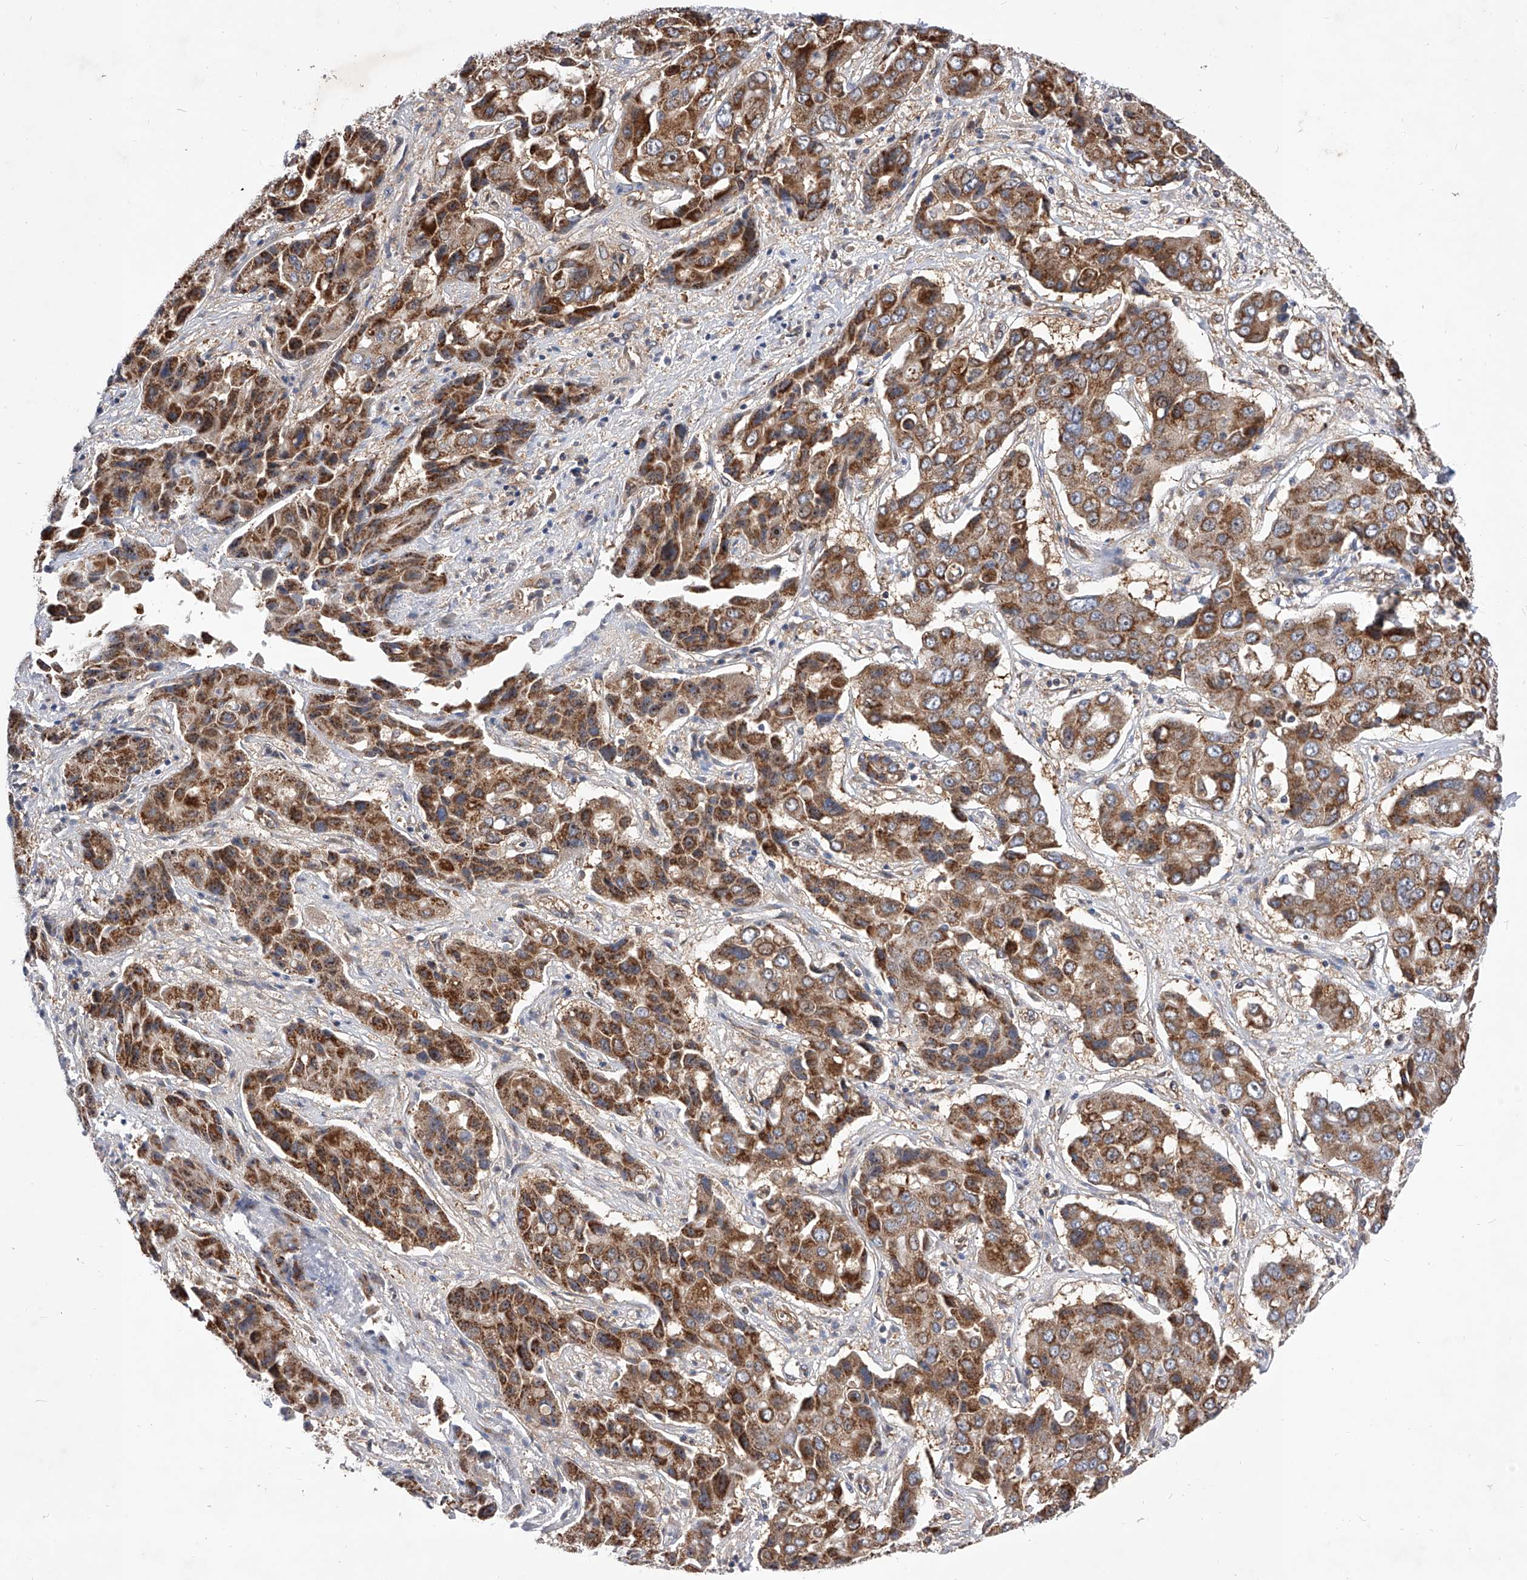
{"staining": {"intensity": "strong", "quantity": ">75%", "location": "cytoplasmic/membranous"}, "tissue": "liver cancer", "cell_type": "Tumor cells", "image_type": "cancer", "snomed": [{"axis": "morphology", "description": "Cholangiocarcinoma"}, {"axis": "topography", "description": "Liver"}], "caption": "This is a photomicrograph of immunohistochemistry staining of liver cholangiocarcinoma, which shows strong staining in the cytoplasmic/membranous of tumor cells.", "gene": "CFAP410", "patient": {"sex": "male", "age": 67}}